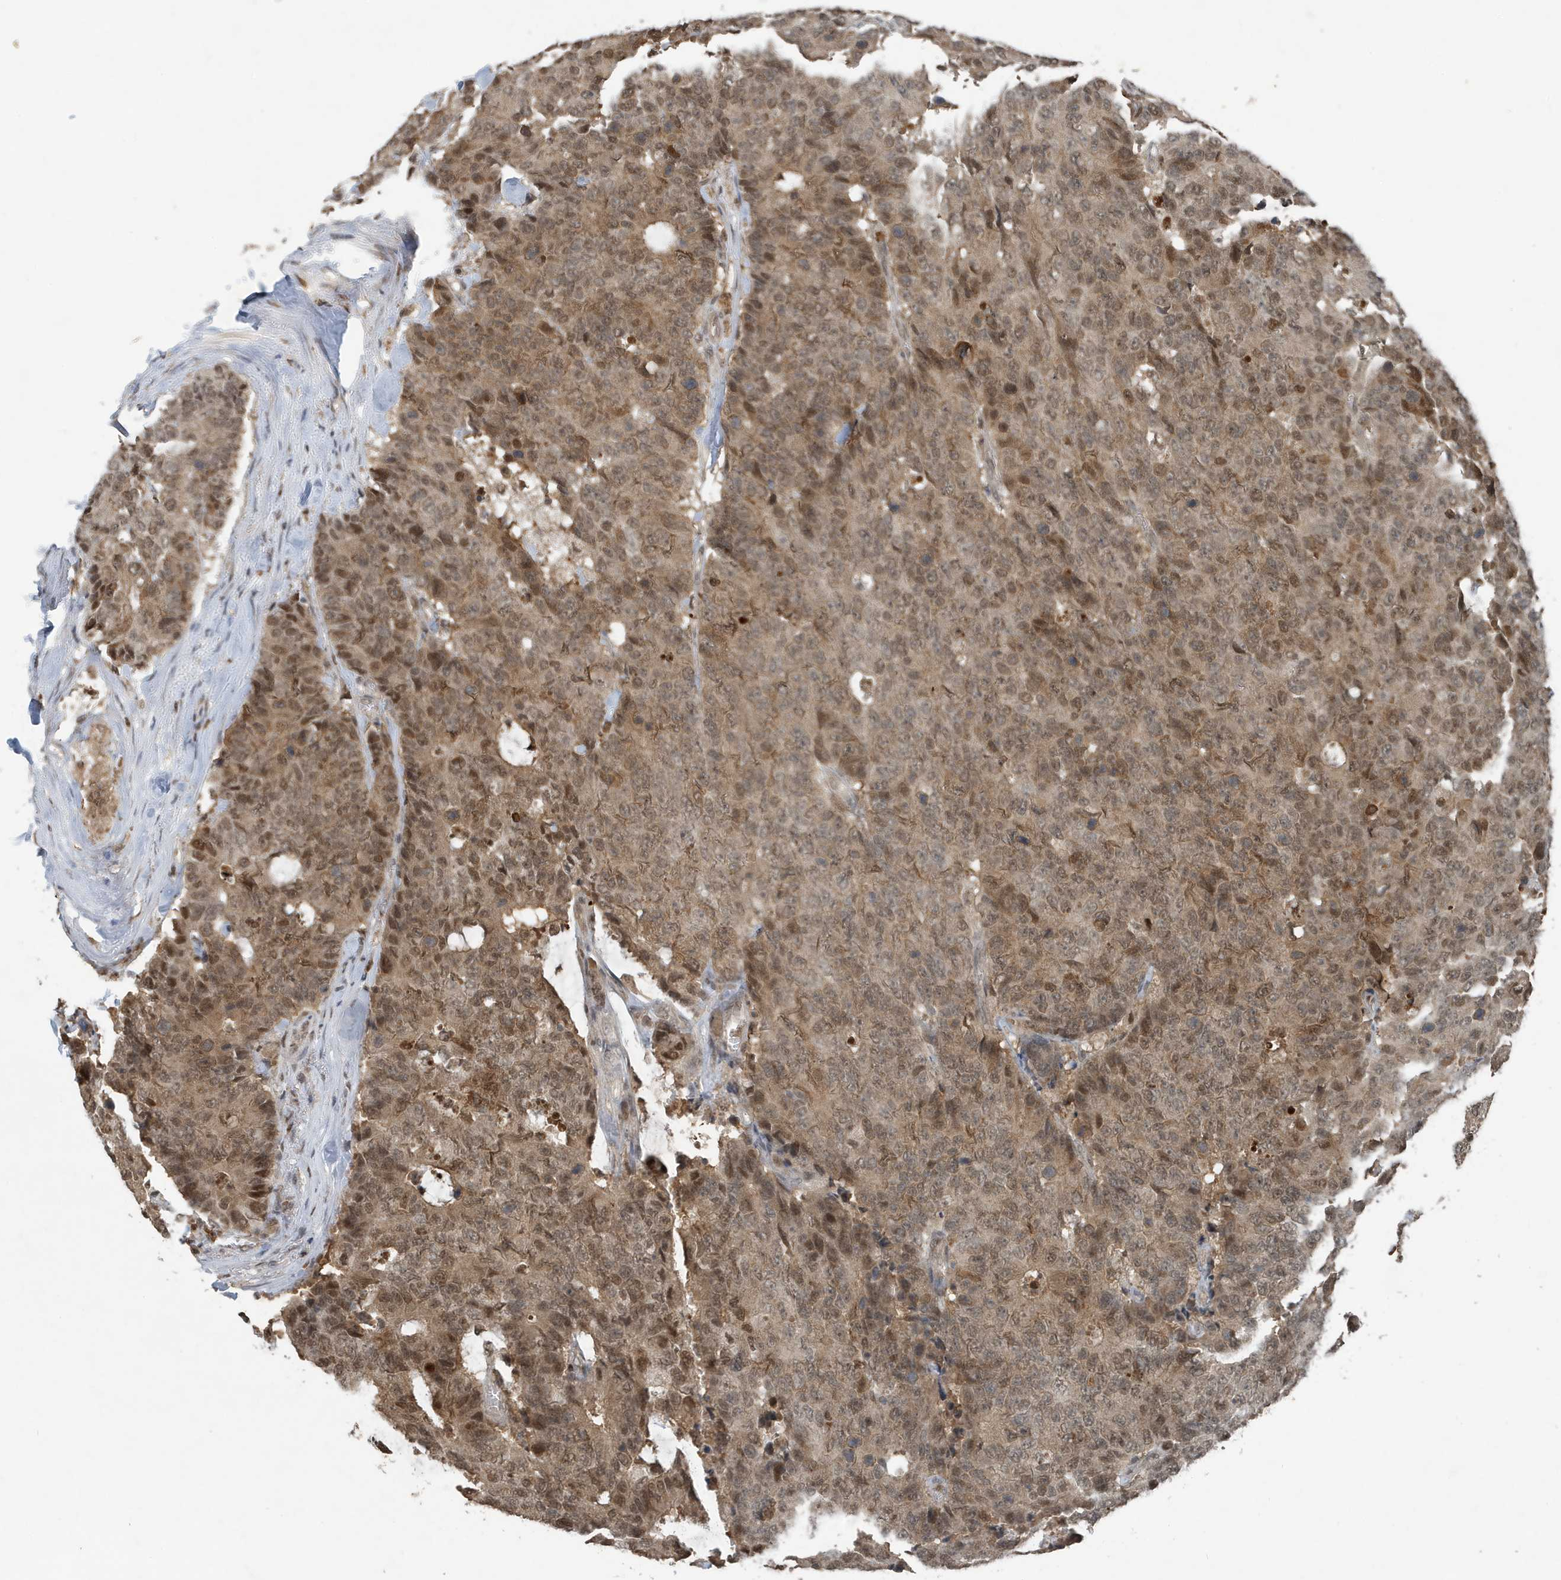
{"staining": {"intensity": "moderate", "quantity": ">75%", "location": "cytoplasmic/membranous,nuclear"}, "tissue": "colorectal cancer", "cell_type": "Tumor cells", "image_type": "cancer", "snomed": [{"axis": "morphology", "description": "Adenocarcinoma, NOS"}, {"axis": "topography", "description": "Colon"}], "caption": "Adenocarcinoma (colorectal) stained for a protein exhibits moderate cytoplasmic/membranous and nuclear positivity in tumor cells.", "gene": "HSPA1A", "patient": {"sex": "female", "age": 86}}